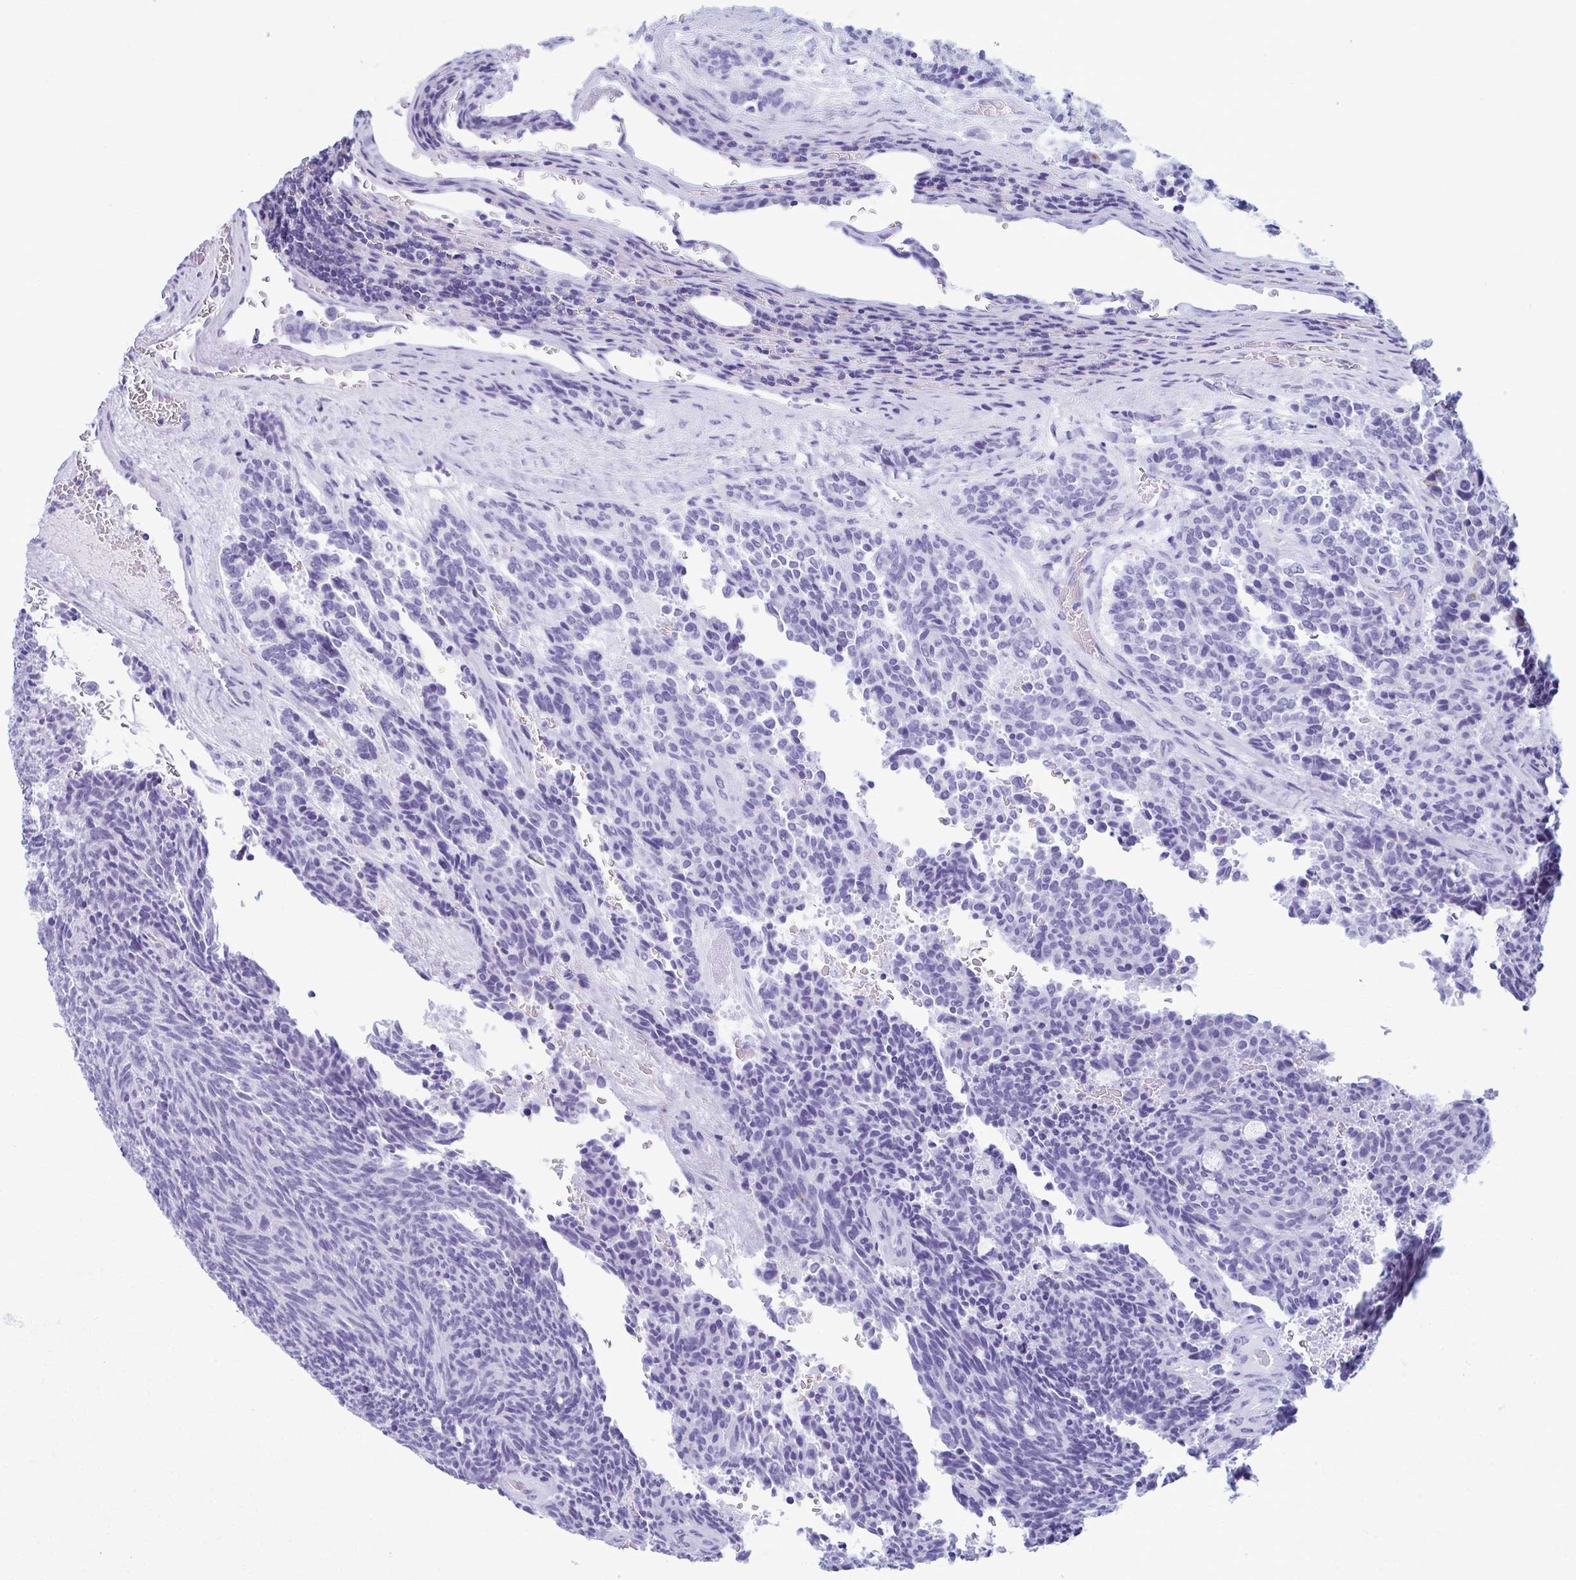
{"staining": {"intensity": "negative", "quantity": "none", "location": "none"}, "tissue": "carcinoid", "cell_type": "Tumor cells", "image_type": "cancer", "snomed": [{"axis": "morphology", "description": "Carcinoid, malignant, NOS"}, {"axis": "topography", "description": "Pancreas"}], "caption": "Micrograph shows no significant protein staining in tumor cells of malignant carcinoid.", "gene": "MPLKIP", "patient": {"sex": "female", "age": 54}}